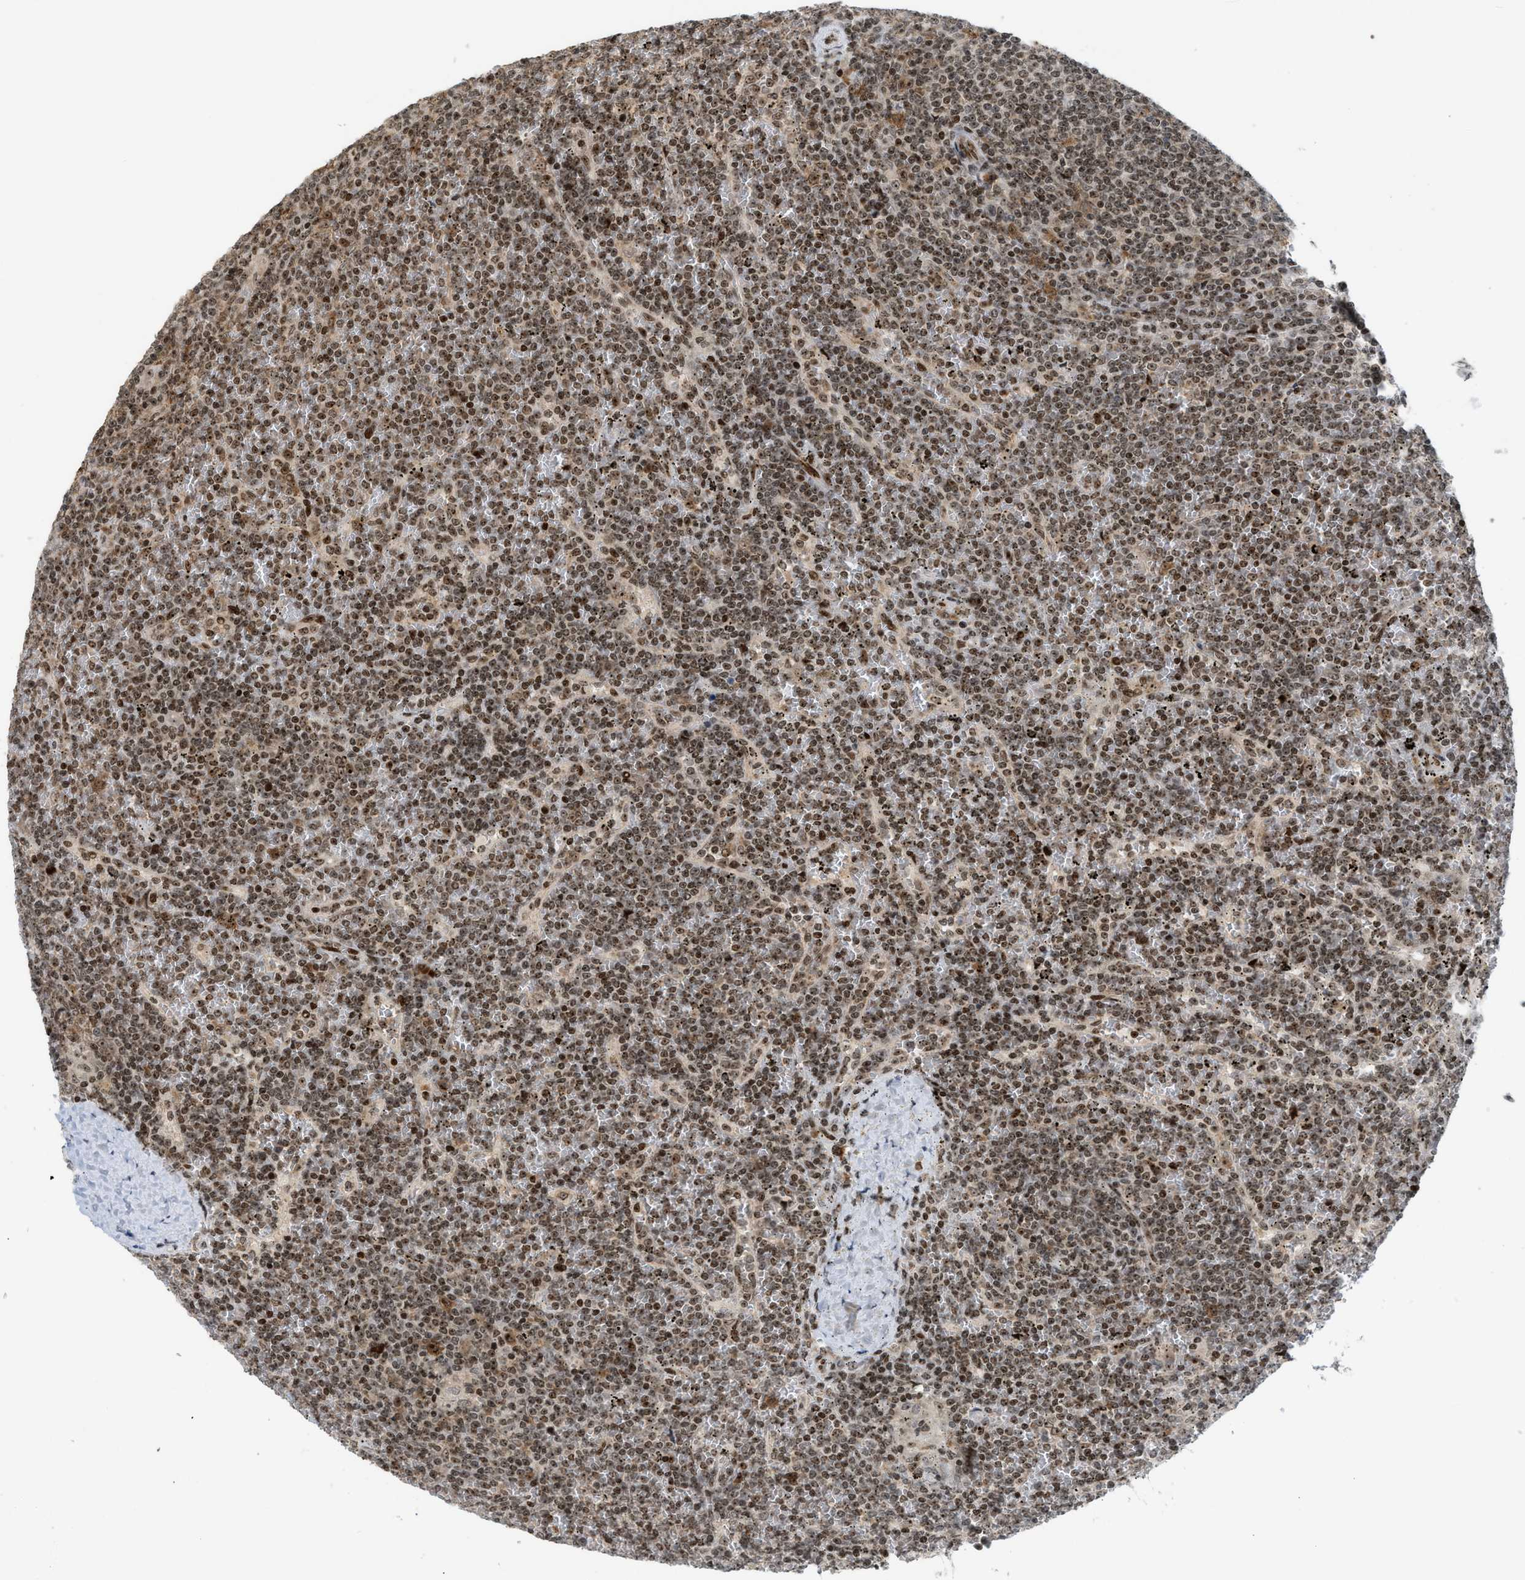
{"staining": {"intensity": "moderate", "quantity": ">75%", "location": "nuclear"}, "tissue": "lymphoma", "cell_type": "Tumor cells", "image_type": "cancer", "snomed": [{"axis": "morphology", "description": "Malignant lymphoma, non-Hodgkin's type, Low grade"}, {"axis": "topography", "description": "Spleen"}], "caption": "Protein staining of lymphoma tissue exhibits moderate nuclear positivity in approximately >75% of tumor cells. Immunohistochemistry stains the protein in brown and the nuclei are stained blue.", "gene": "ZNF22", "patient": {"sex": "female", "age": 19}}